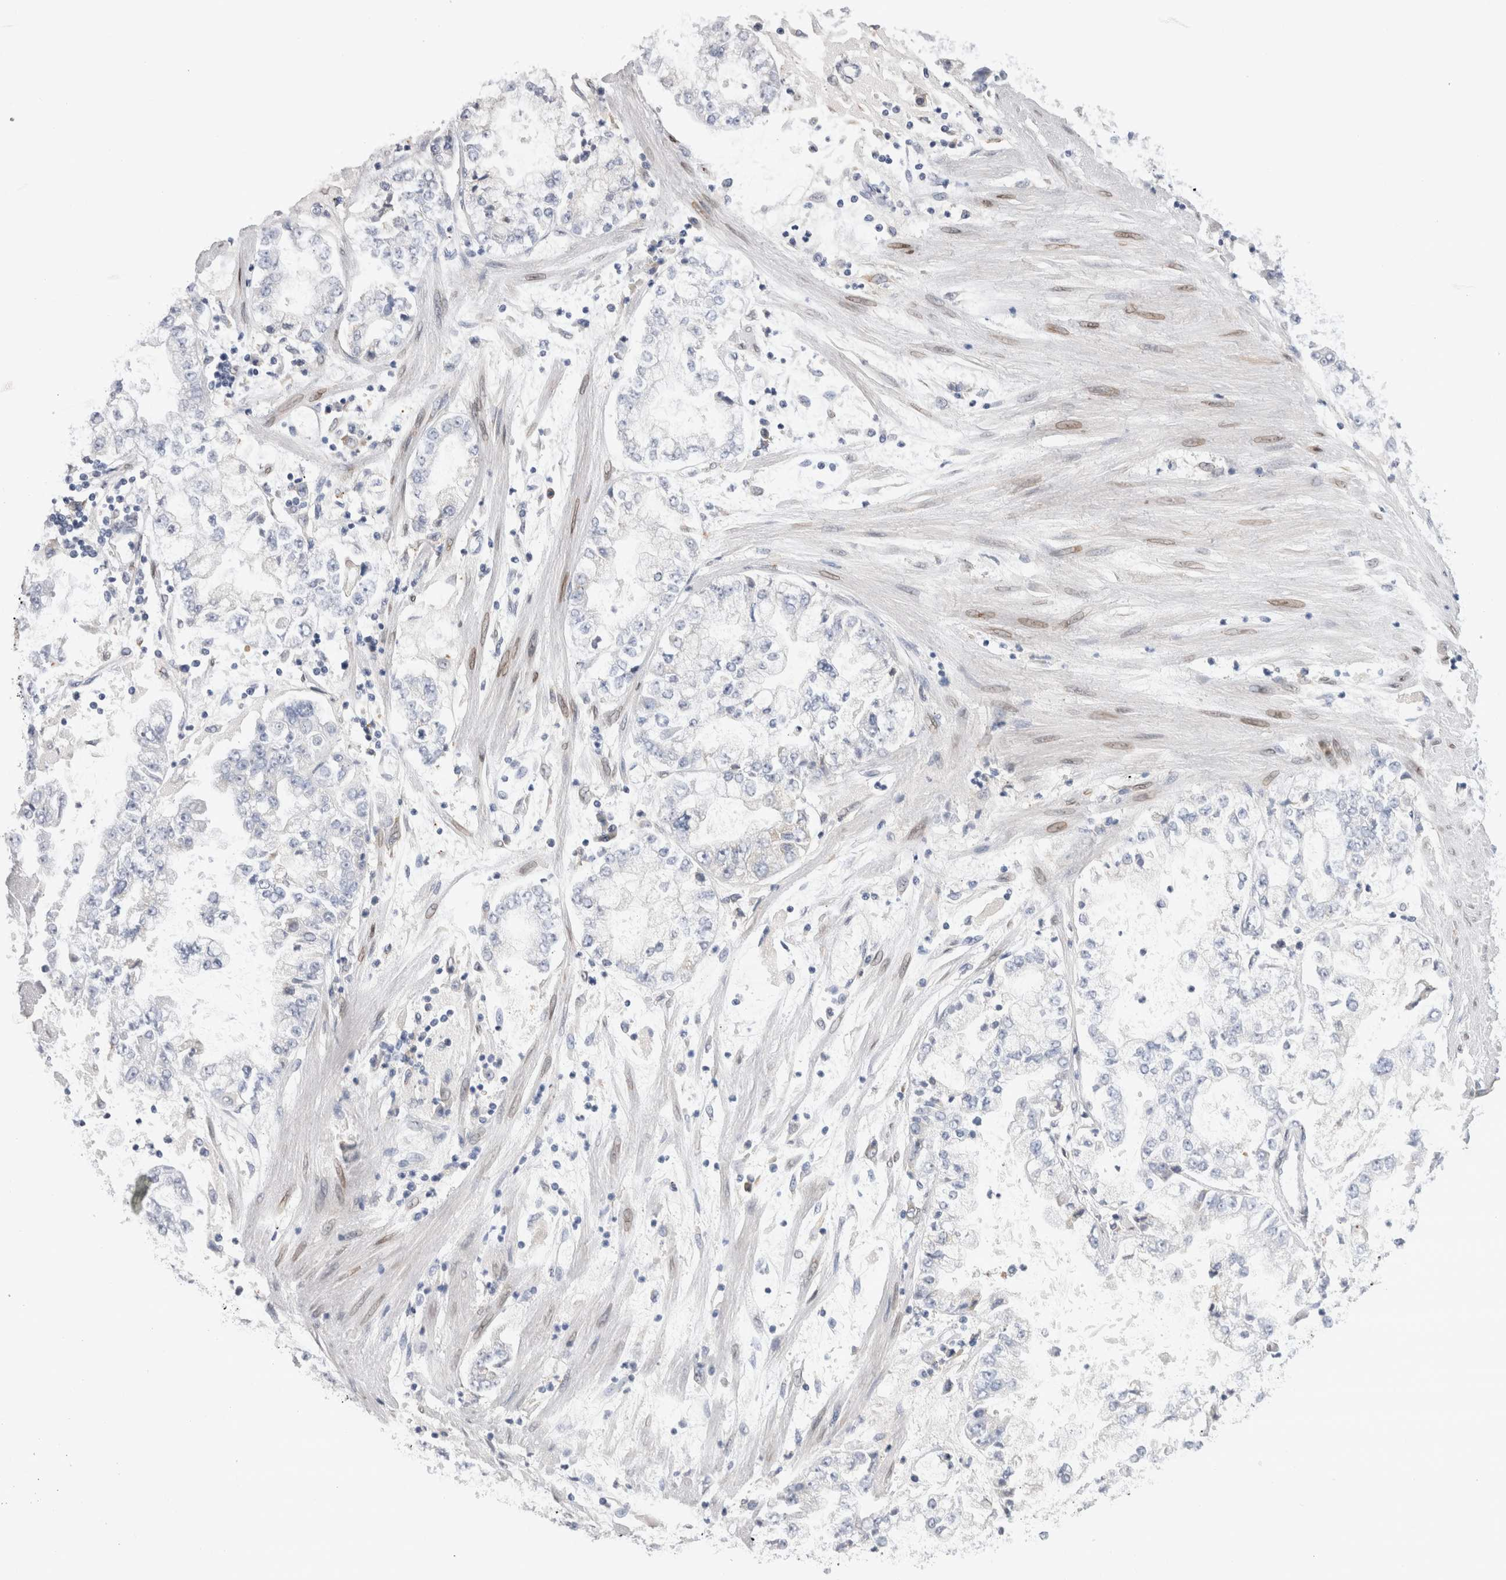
{"staining": {"intensity": "negative", "quantity": "none", "location": "none"}, "tissue": "stomach cancer", "cell_type": "Tumor cells", "image_type": "cancer", "snomed": [{"axis": "morphology", "description": "Adenocarcinoma, NOS"}, {"axis": "topography", "description": "Stomach"}], "caption": "DAB immunohistochemical staining of human stomach adenocarcinoma reveals no significant staining in tumor cells. (DAB immunohistochemistry (IHC) visualized using brightfield microscopy, high magnification).", "gene": "VCPIP1", "patient": {"sex": "male", "age": 76}}